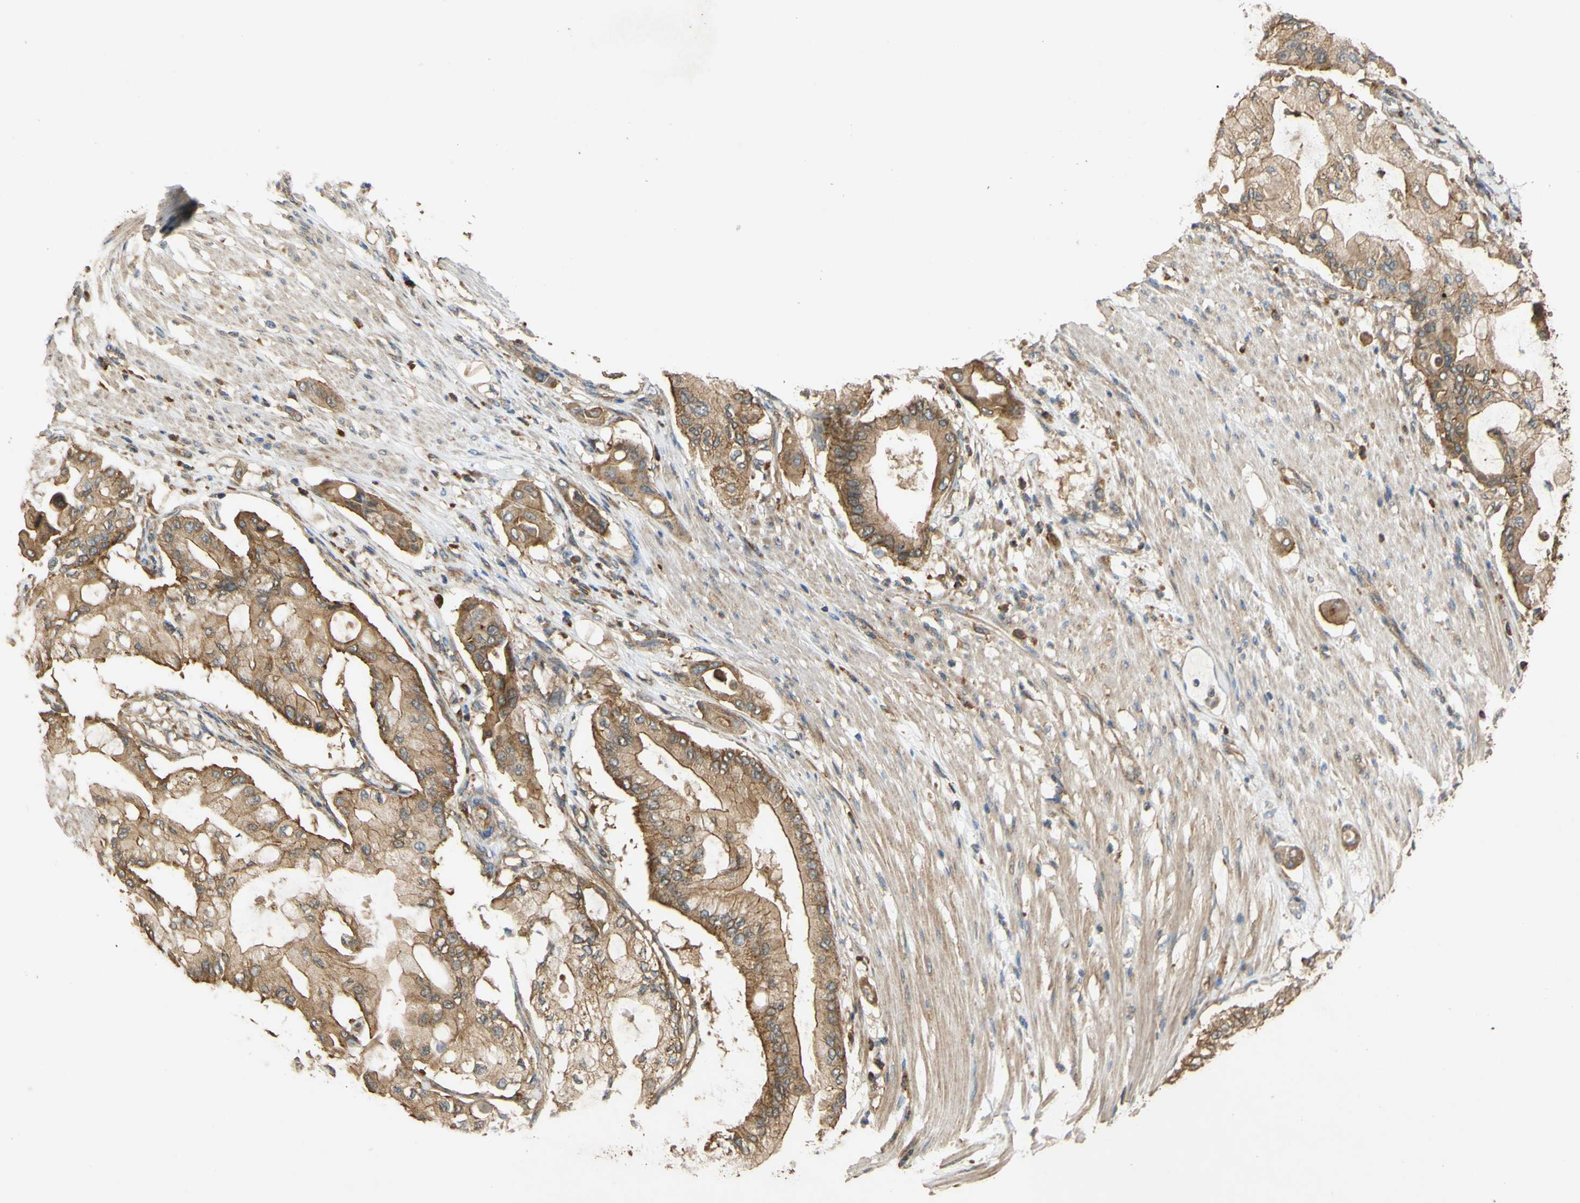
{"staining": {"intensity": "strong", "quantity": ">75%", "location": "cytoplasmic/membranous"}, "tissue": "pancreatic cancer", "cell_type": "Tumor cells", "image_type": "cancer", "snomed": [{"axis": "morphology", "description": "Adenocarcinoma, NOS"}, {"axis": "morphology", "description": "Adenocarcinoma, metastatic, NOS"}, {"axis": "topography", "description": "Lymph node"}, {"axis": "topography", "description": "Pancreas"}, {"axis": "topography", "description": "Duodenum"}], "caption": "Strong cytoplasmic/membranous positivity for a protein is appreciated in about >75% of tumor cells of pancreatic cancer using IHC.", "gene": "CTTN", "patient": {"sex": "female", "age": 64}}